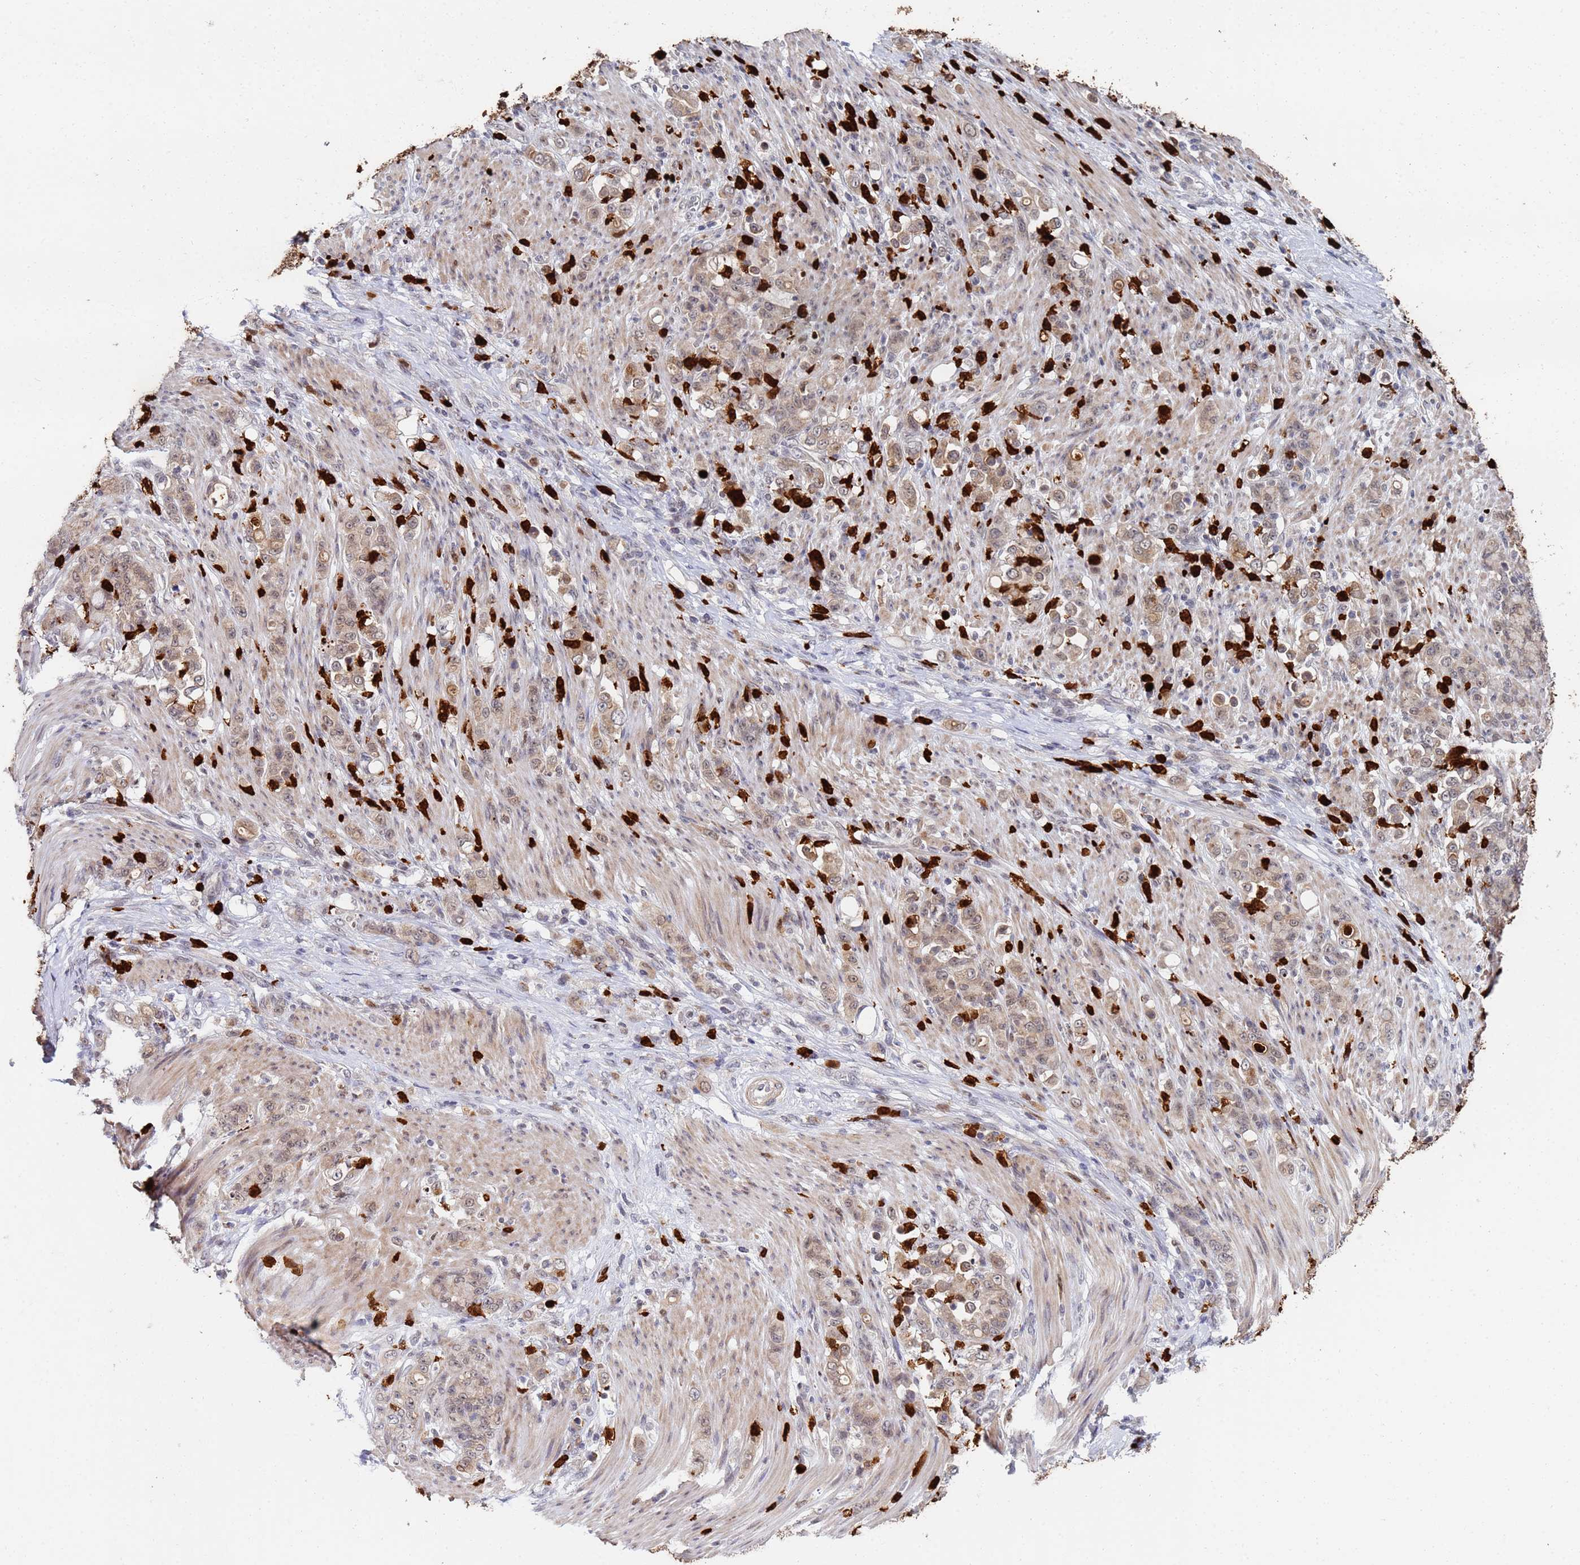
{"staining": {"intensity": "weak", "quantity": ">75%", "location": "cytoplasmic/membranous"}, "tissue": "stomach cancer", "cell_type": "Tumor cells", "image_type": "cancer", "snomed": [{"axis": "morphology", "description": "Normal tissue, NOS"}, {"axis": "morphology", "description": "Adenocarcinoma, NOS"}, {"axis": "topography", "description": "Stomach"}], "caption": "Protein staining of stomach cancer (adenocarcinoma) tissue shows weak cytoplasmic/membranous expression in approximately >75% of tumor cells.", "gene": "MTCL1", "patient": {"sex": "female", "age": 79}}